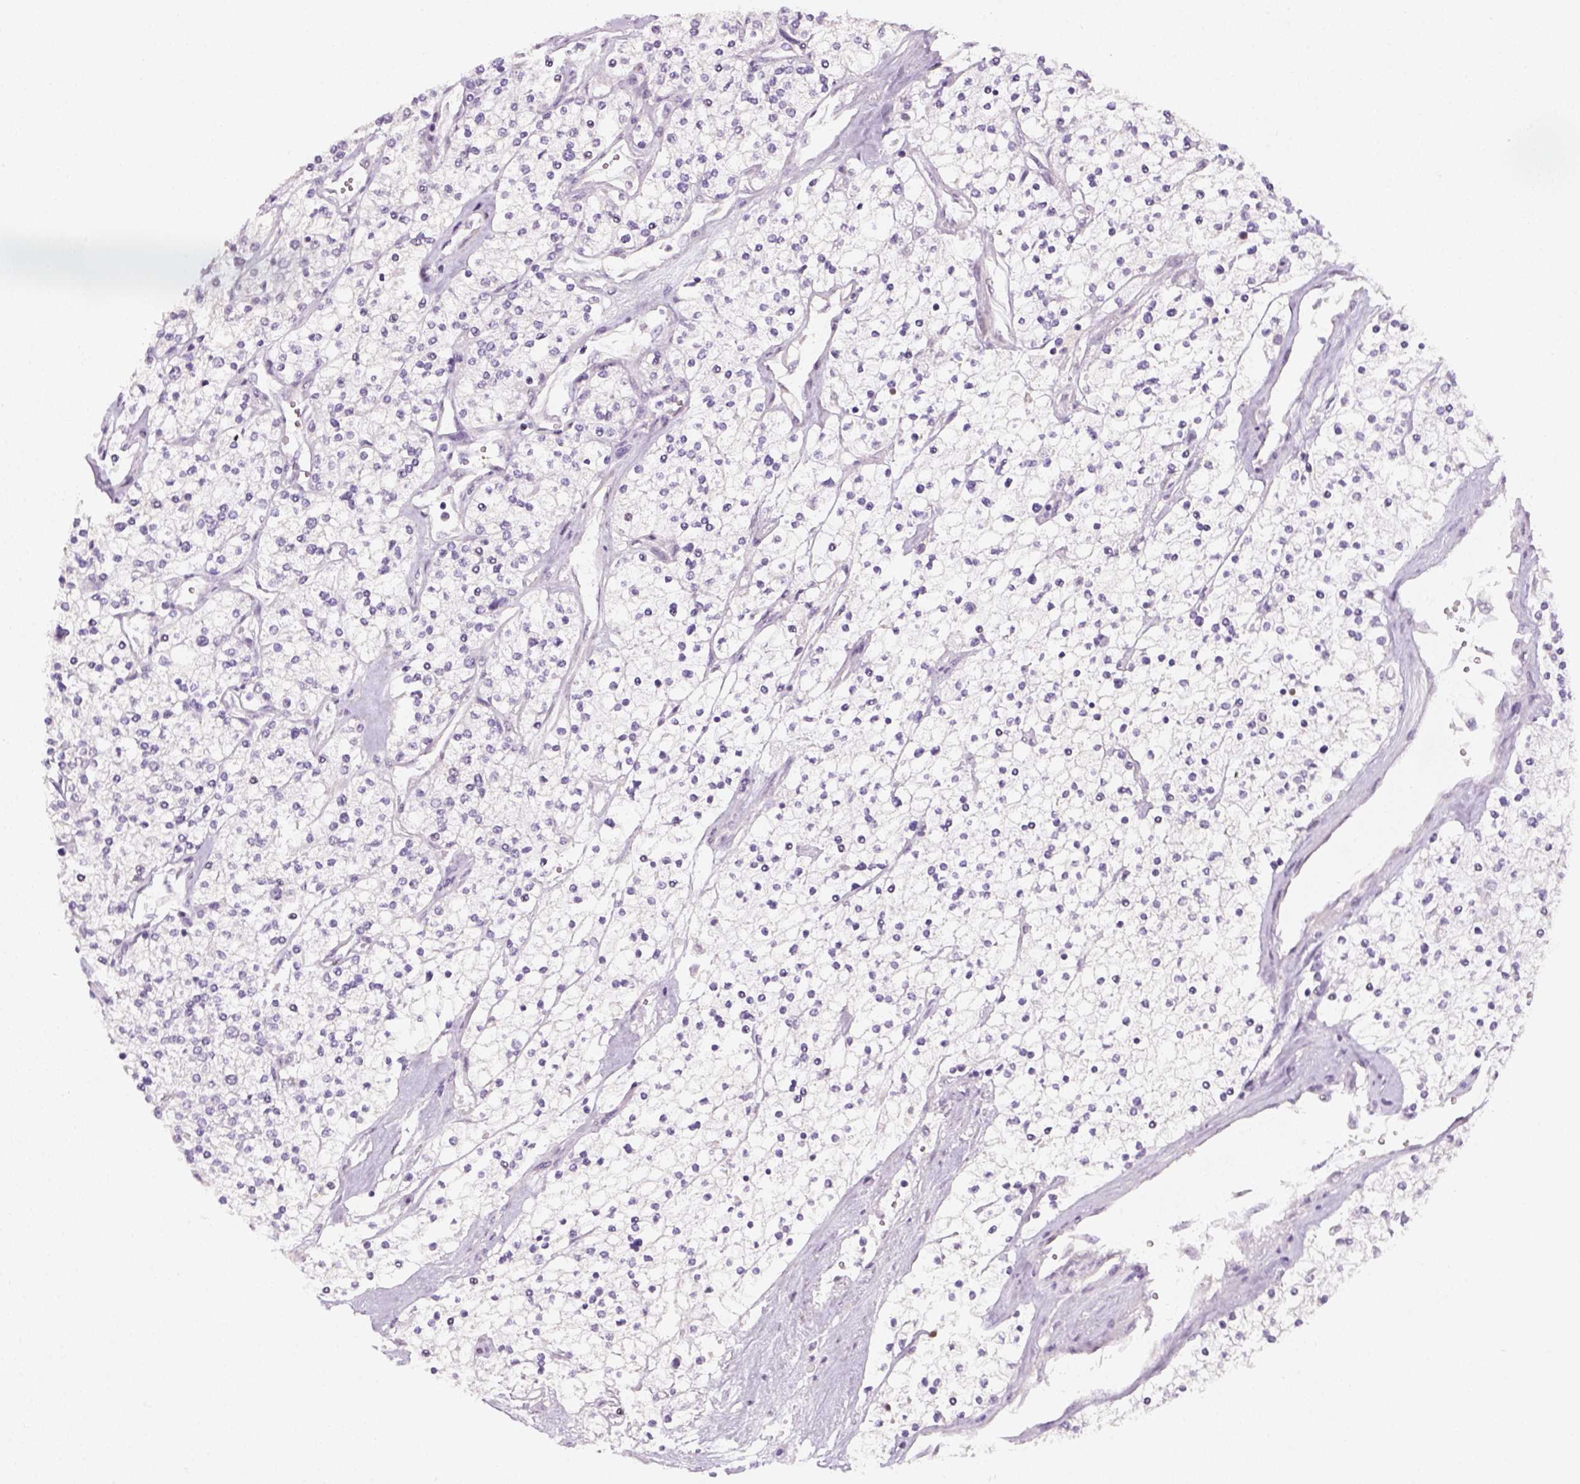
{"staining": {"intensity": "negative", "quantity": "none", "location": "none"}, "tissue": "renal cancer", "cell_type": "Tumor cells", "image_type": "cancer", "snomed": [{"axis": "morphology", "description": "Adenocarcinoma, NOS"}, {"axis": "topography", "description": "Kidney"}], "caption": "Tumor cells show no significant protein positivity in adenocarcinoma (renal).", "gene": "MAGEB3", "patient": {"sex": "male", "age": 80}}